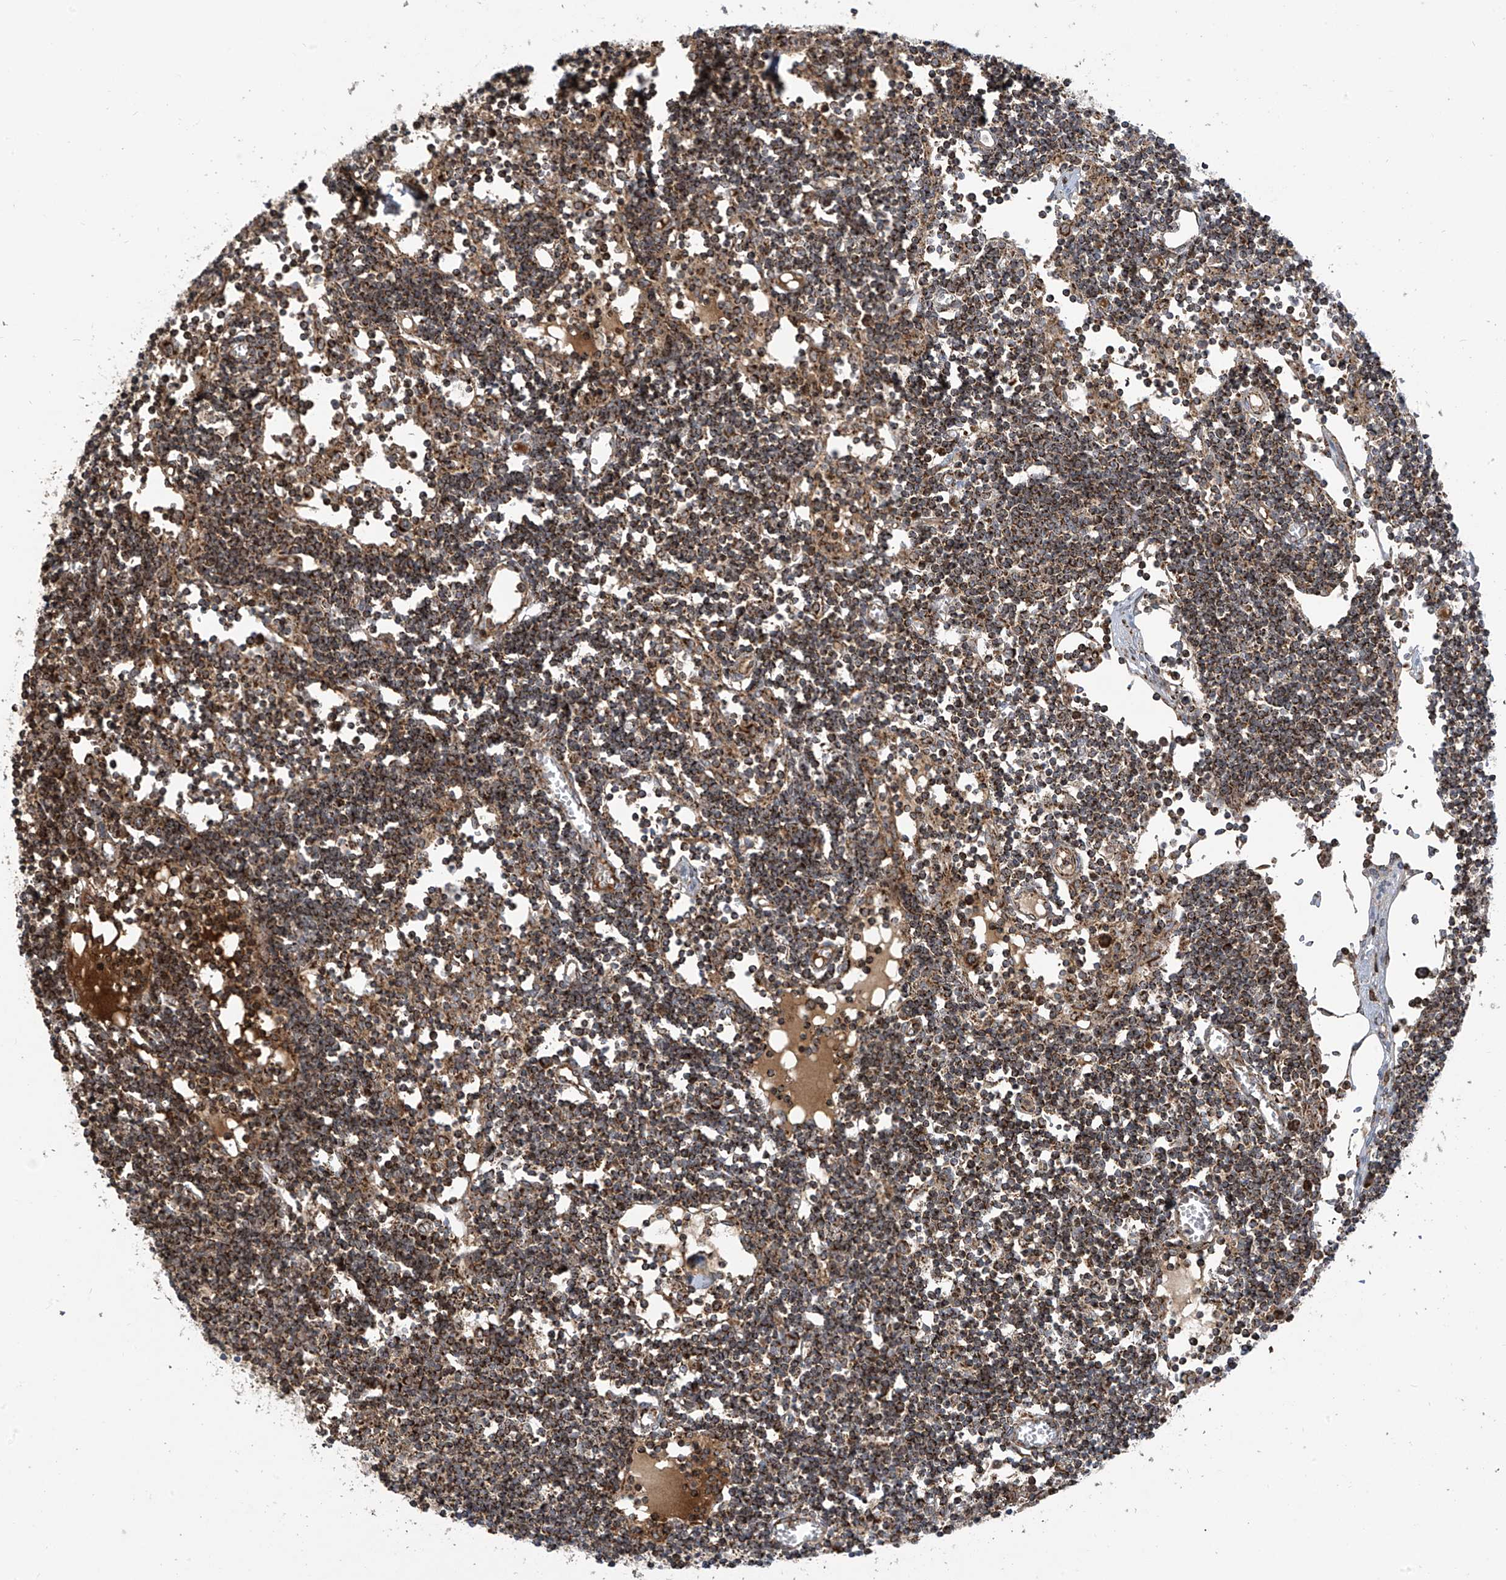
{"staining": {"intensity": "strong", "quantity": "25%-75%", "location": "cytoplasmic/membranous"}, "tissue": "lymph node", "cell_type": "Germinal center cells", "image_type": "normal", "snomed": [{"axis": "morphology", "description": "Normal tissue, NOS"}, {"axis": "topography", "description": "Lymph node"}], "caption": "A brown stain shows strong cytoplasmic/membranous staining of a protein in germinal center cells of unremarkable lymph node. Immunohistochemistry stains the protein in brown and the nuclei are stained blue.", "gene": "COX10", "patient": {"sex": "female", "age": 11}}